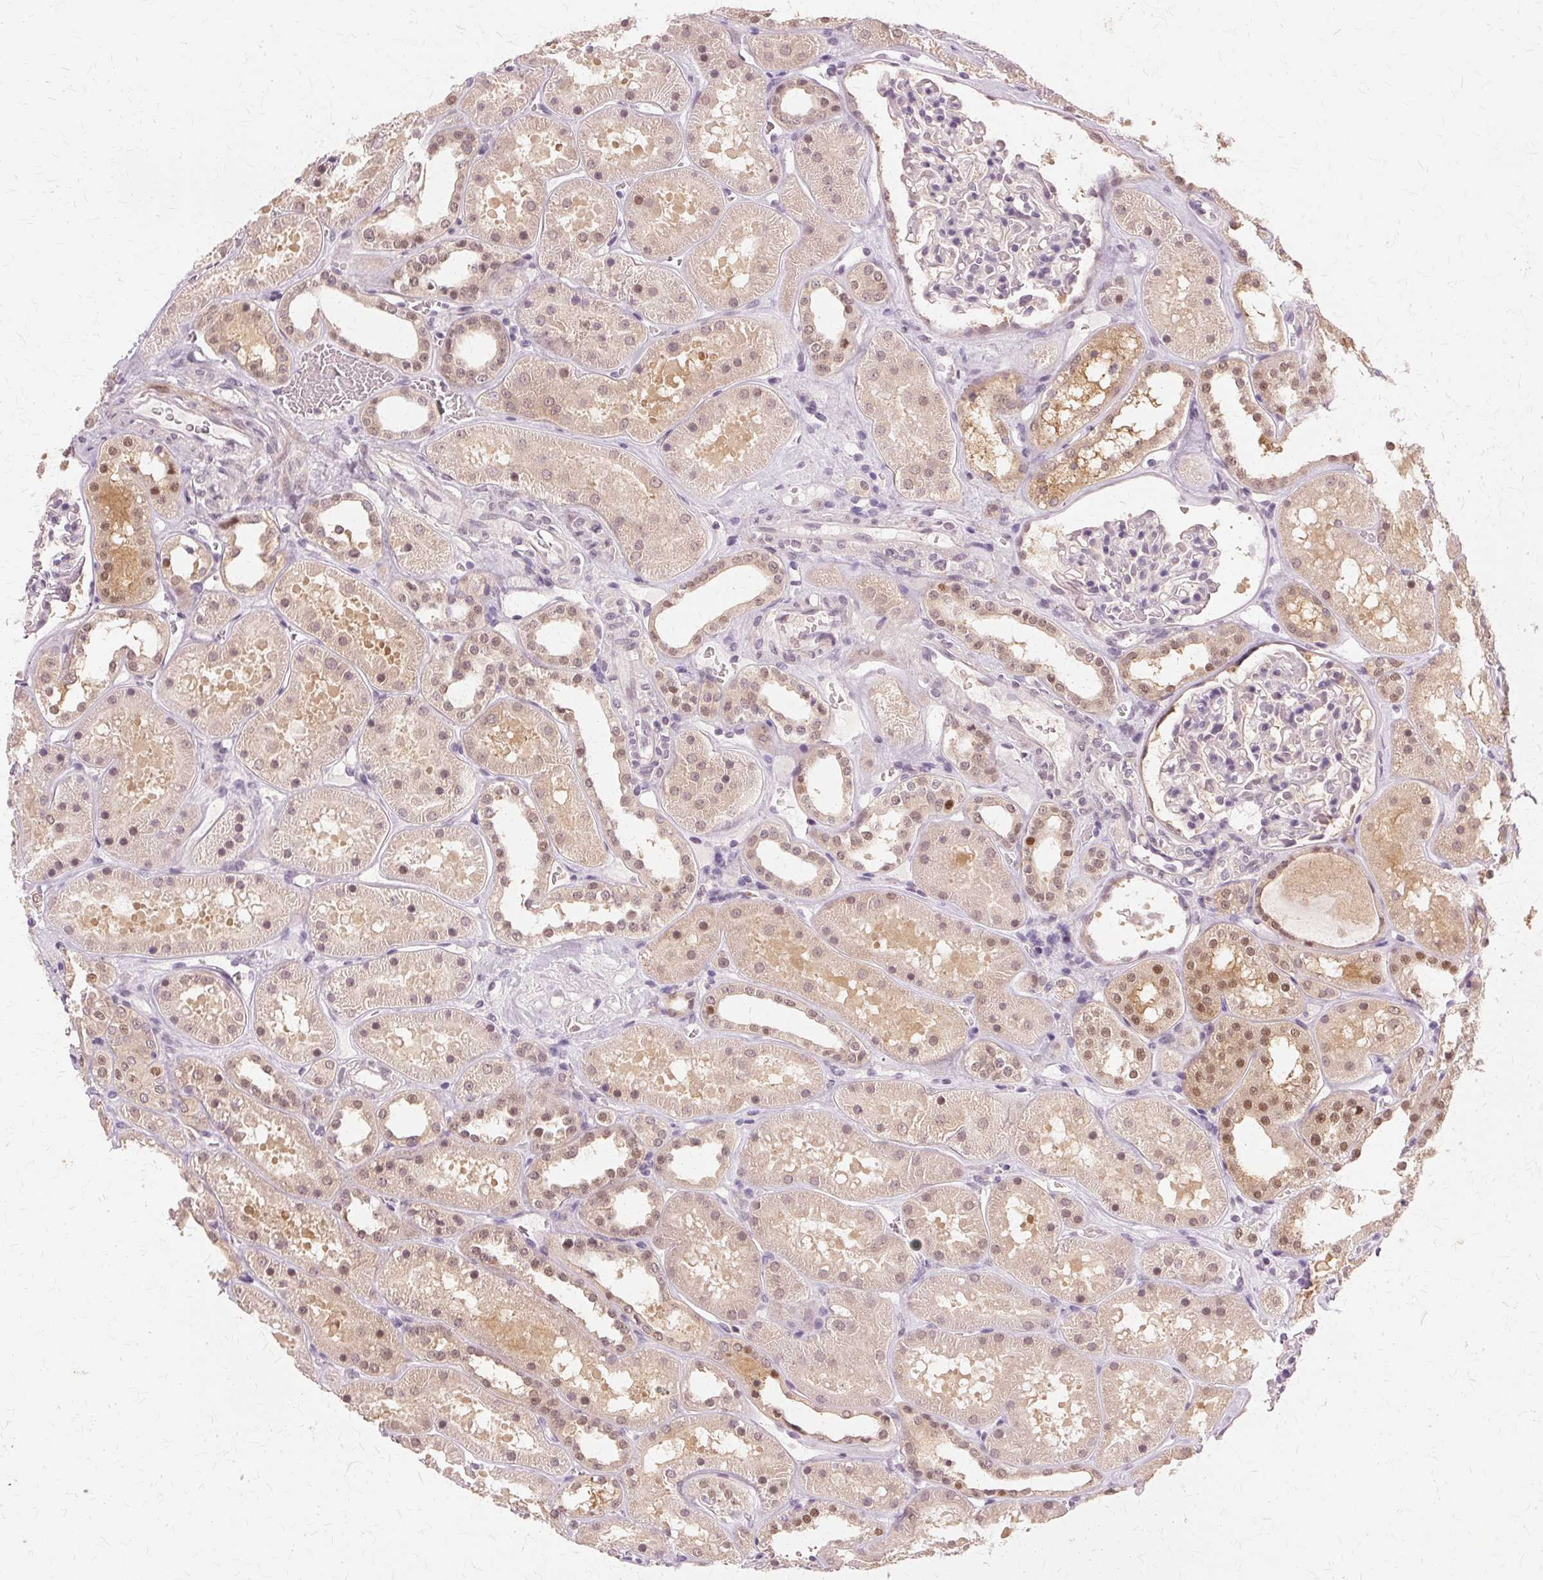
{"staining": {"intensity": "weak", "quantity": "<25%", "location": "nuclear"}, "tissue": "kidney", "cell_type": "Cells in glomeruli", "image_type": "normal", "snomed": [{"axis": "morphology", "description": "Normal tissue, NOS"}, {"axis": "topography", "description": "Kidney"}], "caption": "Immunohistochemistry (IHC) of unremarkable human kidney demonstrates no staining in cells in glomeruli.", "gene": "PRMT5", "patient": {"sex": "female", "age": 41}}